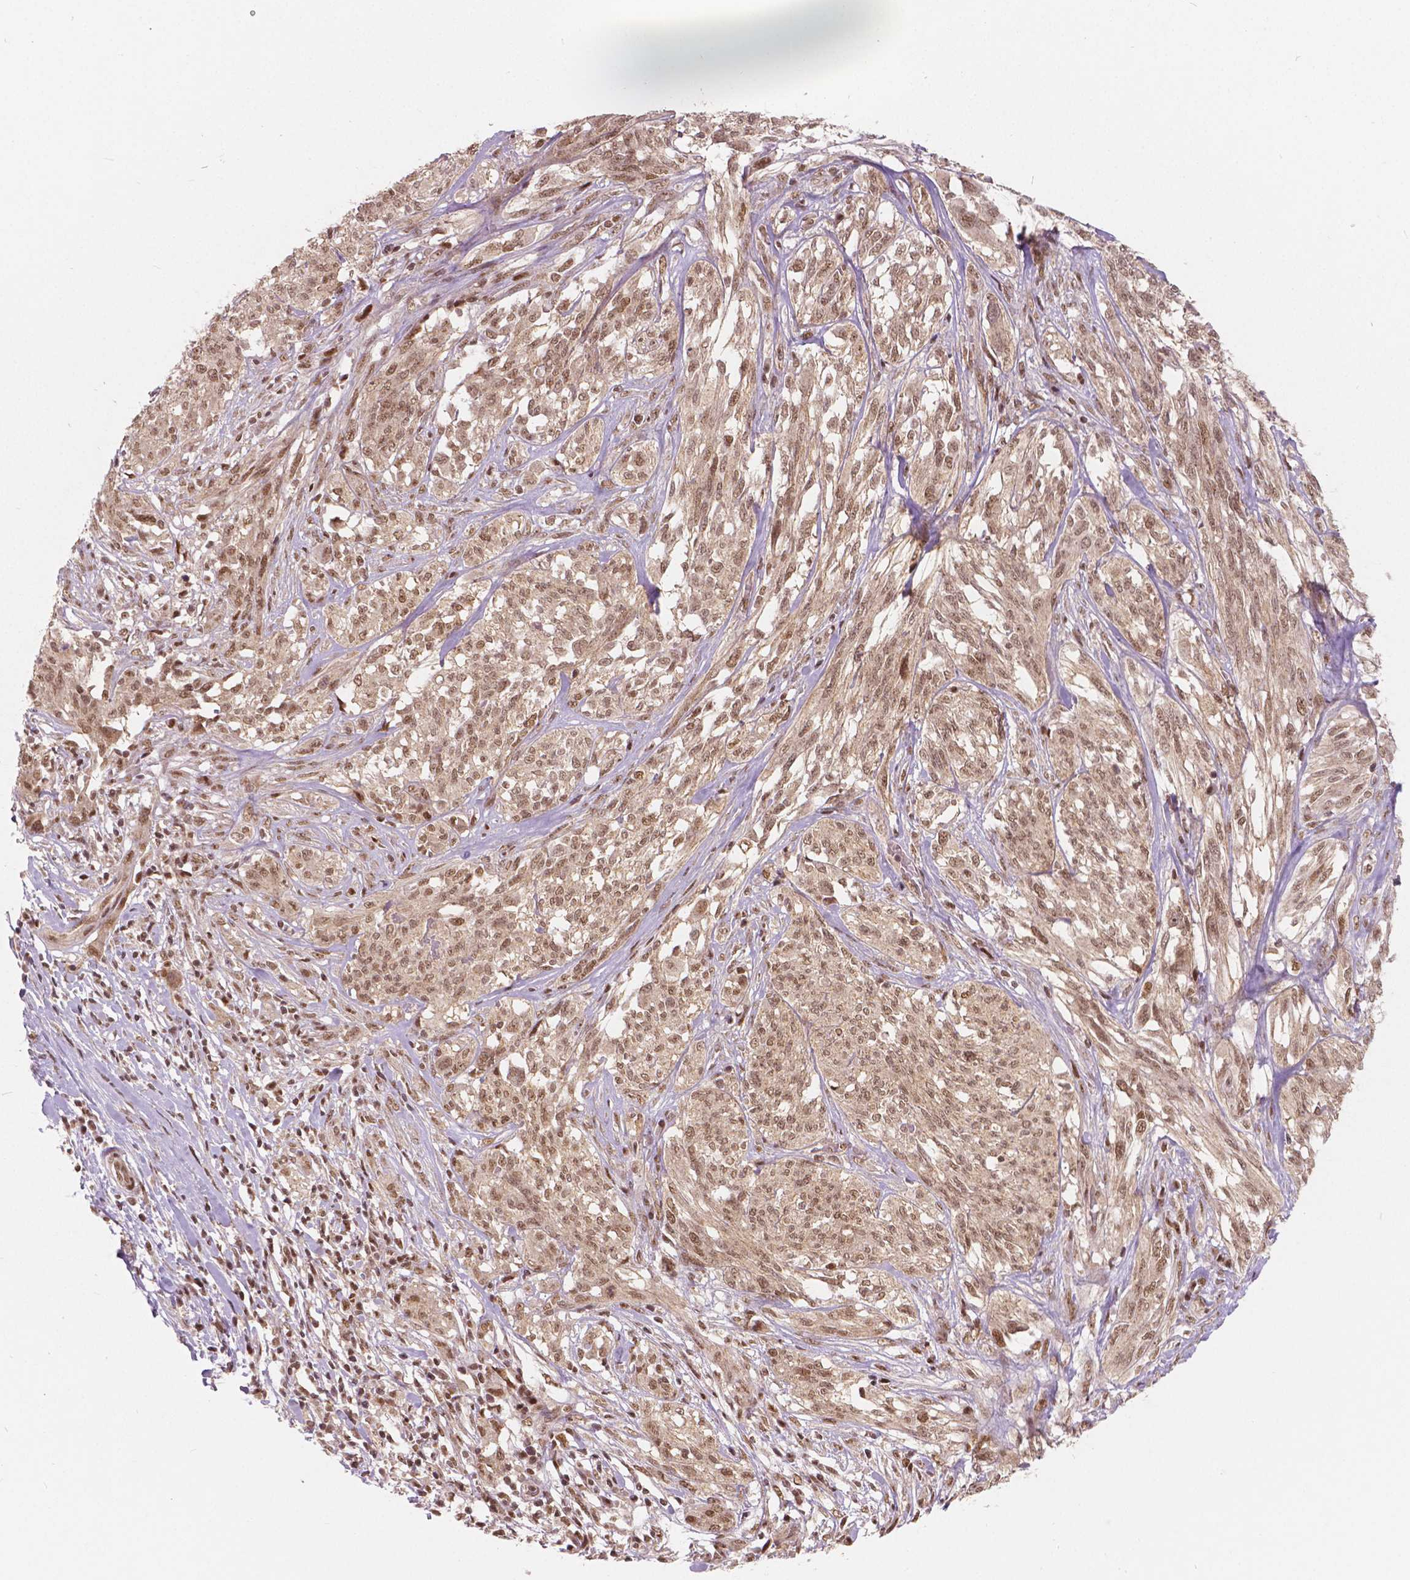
{"staining": {"intensity": "moderate", "quantity": ">75%", "location": "cytoplasmic/membranous,nuclear"}, "tissue": "melanoma", "cell_type": "Tumor cells", "image_type": "cancer", "snomed": [{"axis": "morphology", "description": "Malignant melanoma, NOS"}, {"axis": "topography", "description": "Skin"}], "caption": "Tumor cells display moderate cytoplasmic/membranous and nuclear expression in about >75% of cells in malignant melanoma.", "gene": "NSD2", "patient": {"sex": "female", "age": 91}}